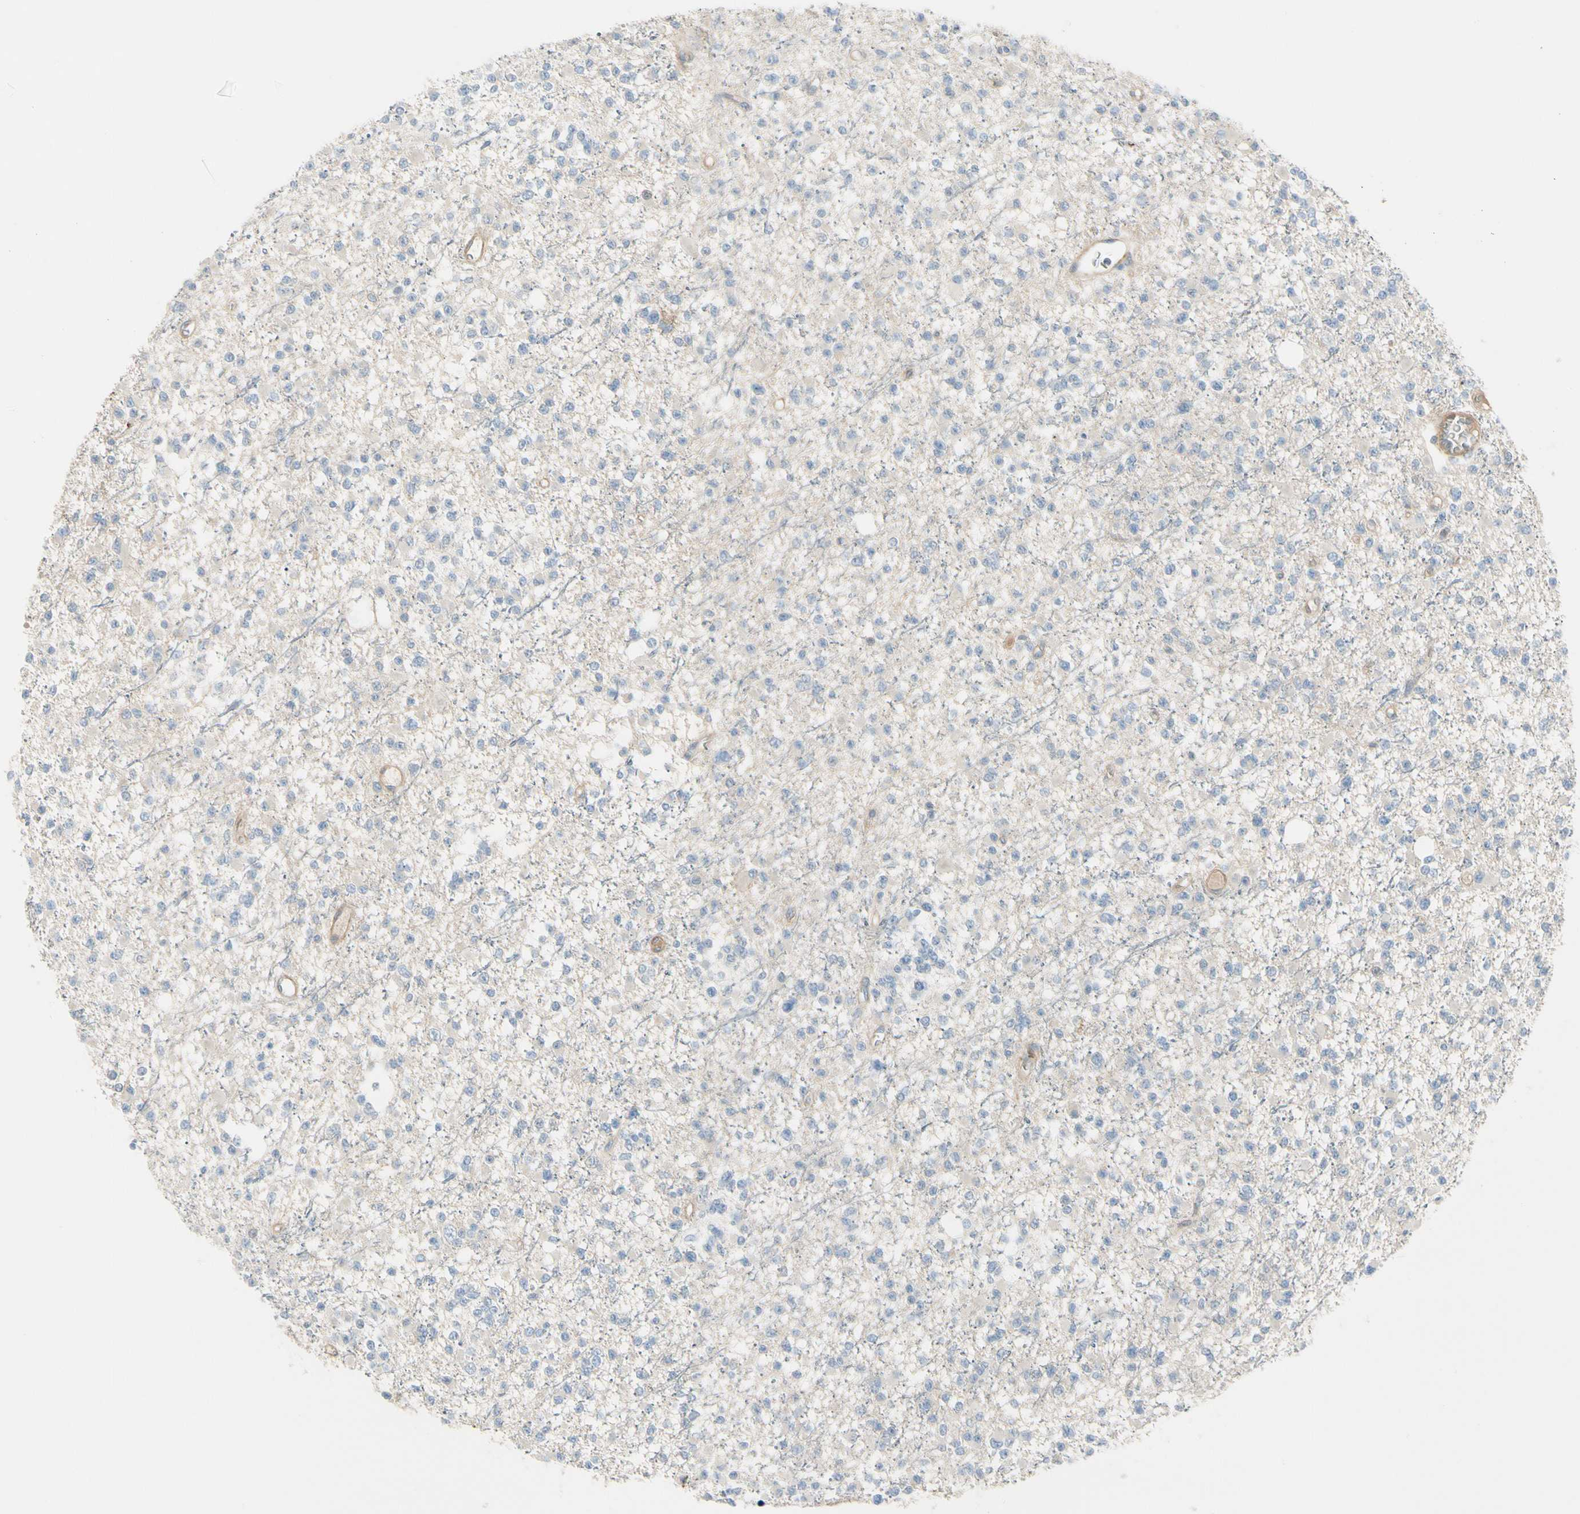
{"staining": {"intensity": "negative", "quantity": "none", "location": "none"}, "tissue": "glioma", "cell_type": "Tumor cells", "image_type": "cancer", "snomed": [{"axis": "morphology", "description": "Glioma, malignant, Low grade"}, {"axis": "topography", "description": "Brain"}], "caption": "Tumor cells are negative for protein expression in human malignant glioma (low-grade).", "gene": "ITGA3", "patient": {"sex": "female", "age": 22}}